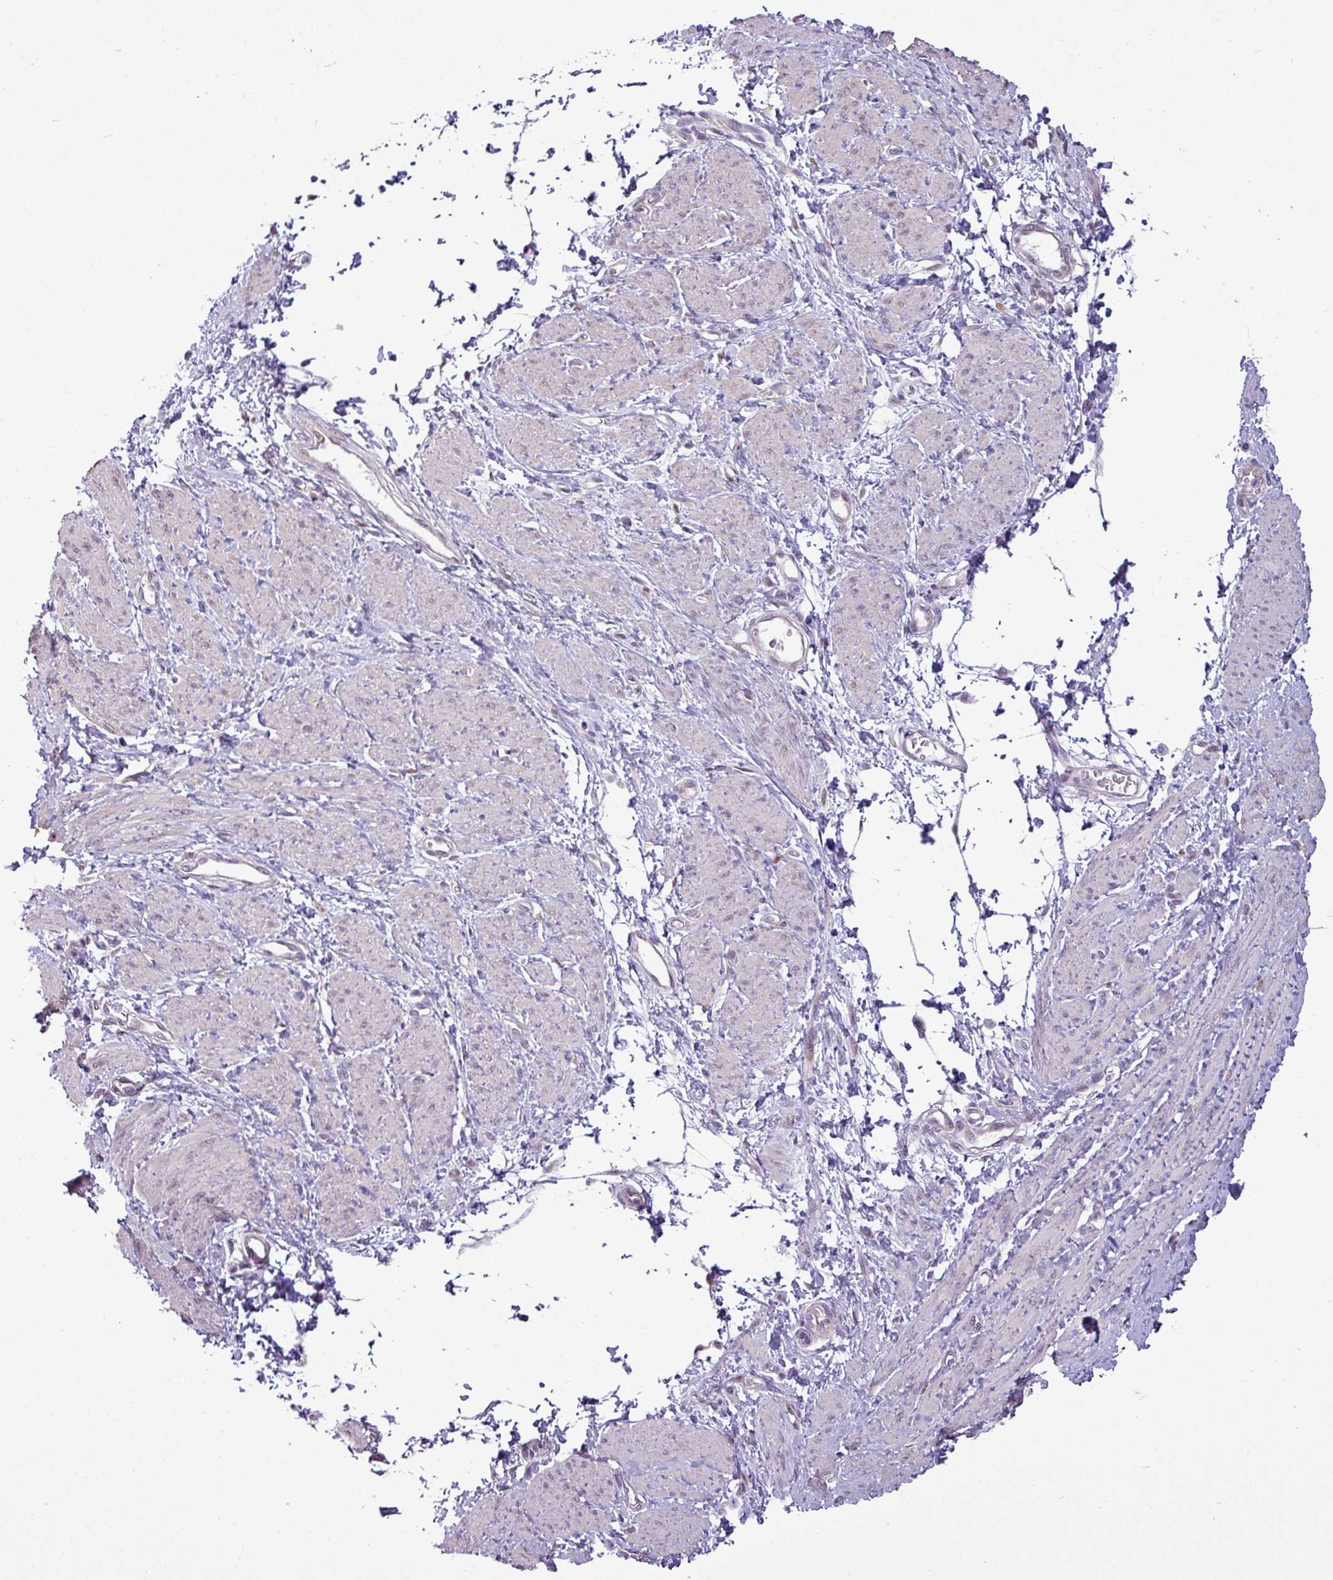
{"staining": {"intensity": "weak", "quantity": "25%-75%", "location": "nuclear"}, "tissue": "smooth muscle", "cell_type": "Smooth muscle cells", "image_type": "normal", "snomed": [{"axis": "morphology", "description": "Normal tissue, NOS"}, {"axis": "topography", "description": "Smooth muscle"}, {"axis": "topography", "description": "Uterus"}], "caption": "Smooth muscle stained for a protein exhibits weak nuclear positivity in smooth muscle cells. Using DAB (3,3'-diaminobenzidine) (brown) and hematoxylin (blue) stains, captured at high magnification using brightfield microscopy.", "gene": "ZNF217", "patient": {"sex": "female", "age": 39}}